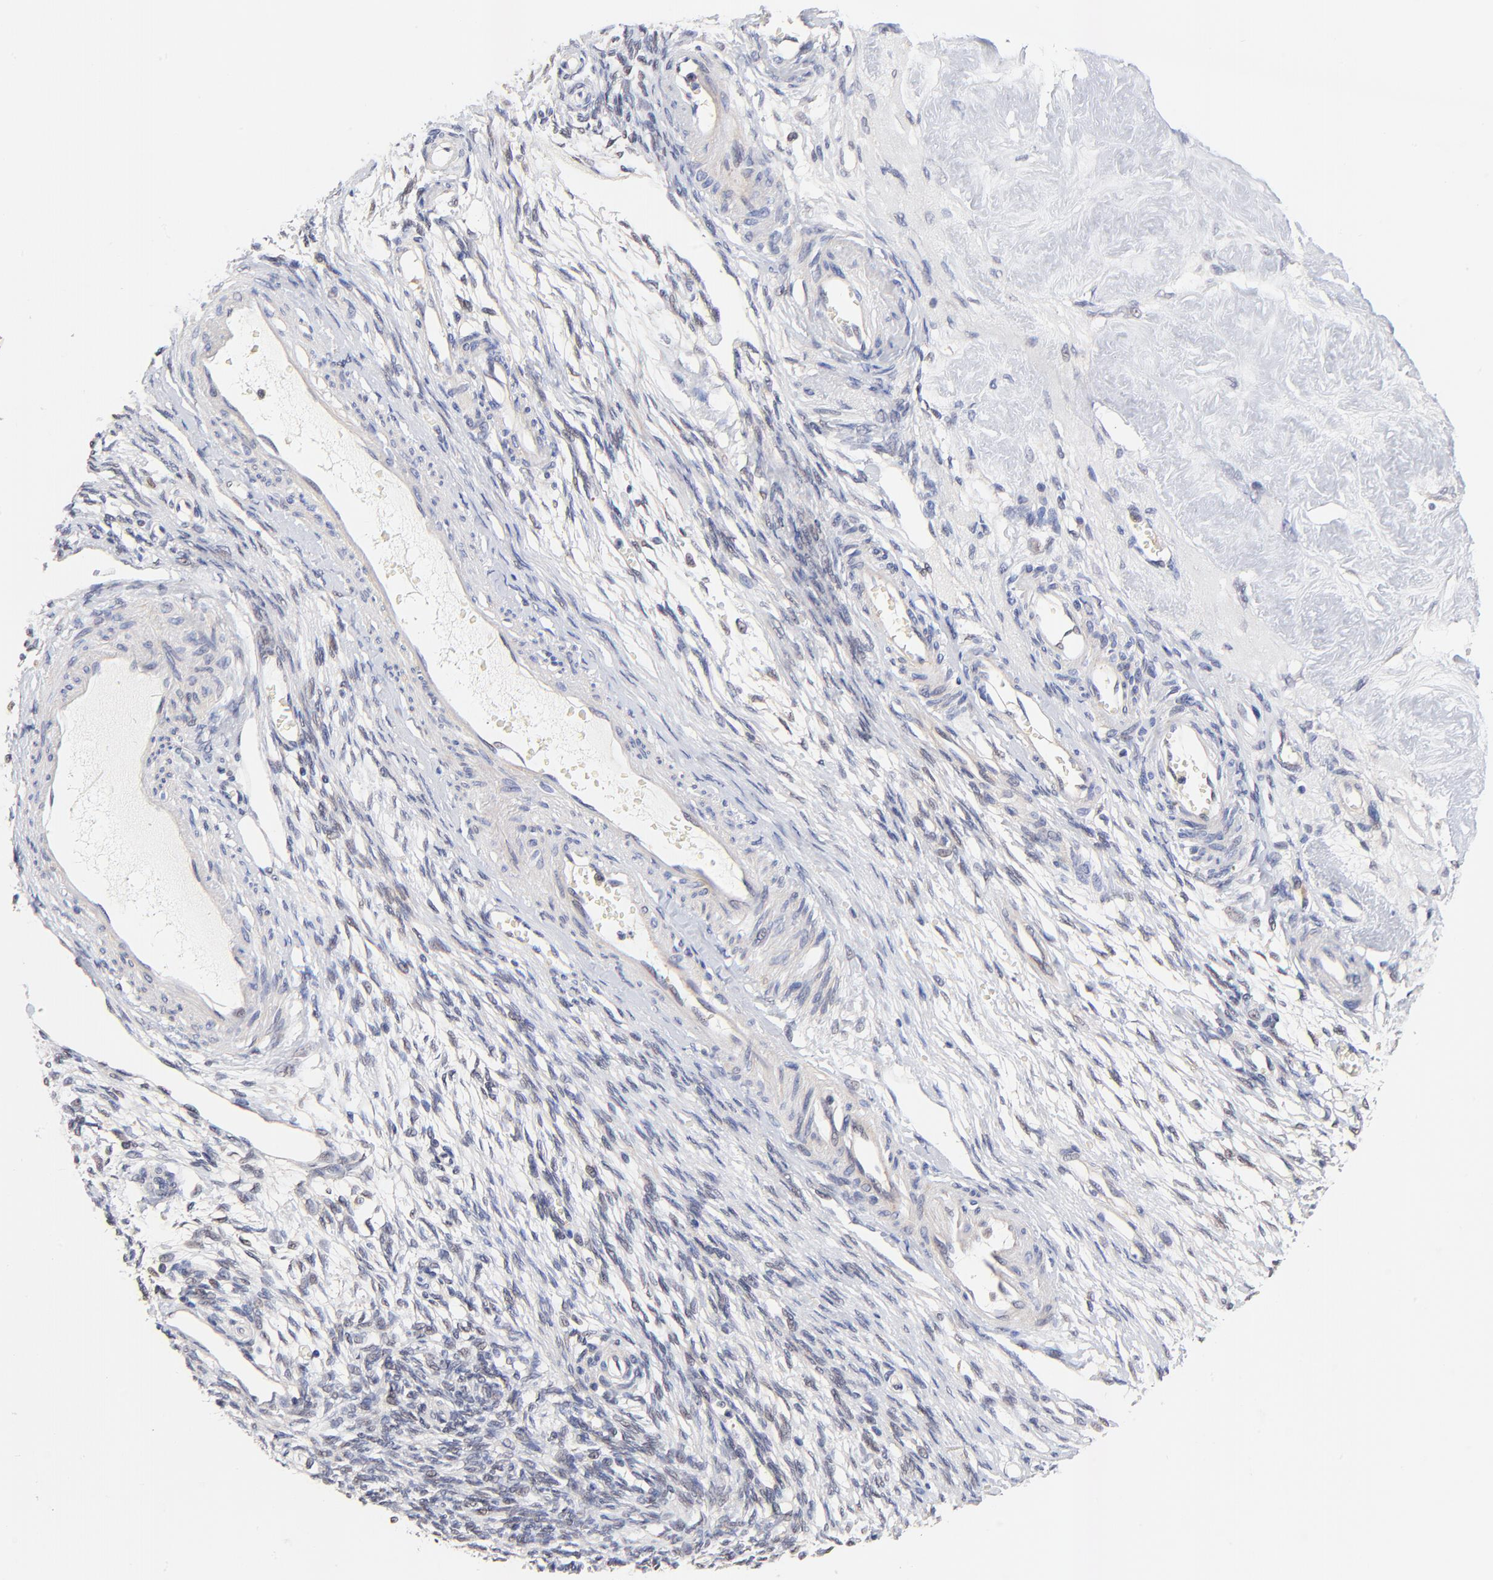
{"staining": {"intensity": "negative", "quantity": "none", "location": "none"}, "tissue": "ovarian cancer", "cell_type": "Tumor cells", "image_type": "cancer", "snomed": [{"axis": "morphology", "description": "Cystadenocarcinoma, mucinous, NOS"}, {"axis": "topography", "description": "Ovary"}], "caption": "Immunohistochemistry (IHC) of ovarian cancer reveals no expression in tumor cells.", "gene": "TXNL1", "patient": {"sex": "female", "age": 57}}